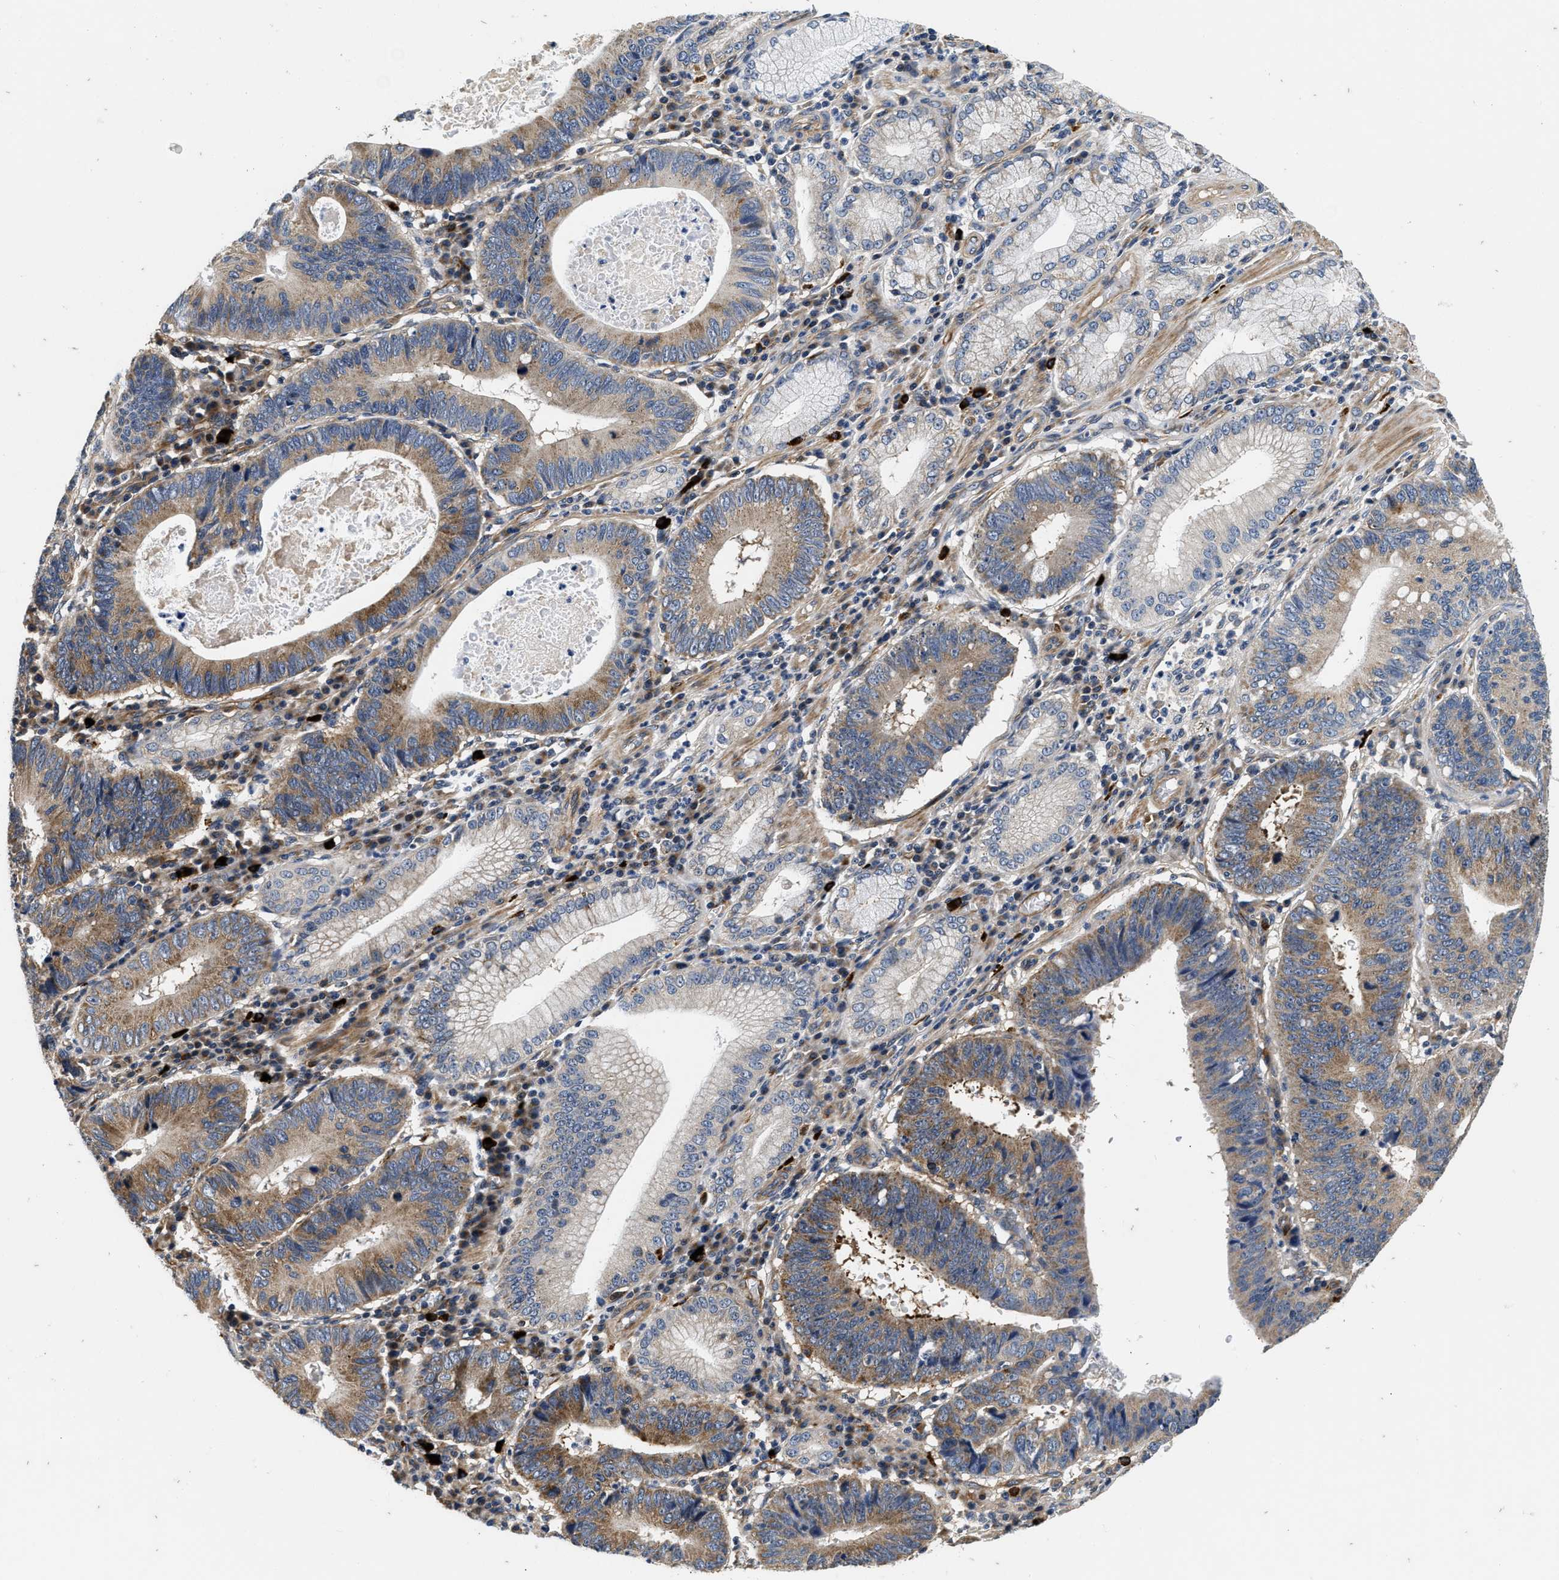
{"staining": {"intensity": "moderate", "quantity": ">75%", "location": "cytoplasmic/membranous"}, "tissue": "stomach cancer", "cell_type": "Tumor cells", "image_type": "cancer", "snomed": [{"axis": "morphology", "description": "Adenocarcinoma, NOS"}, {"axis": "topography", "description": "Stomach"}], "caption": "Tumor cells demonstrate medium levels of moderate cytoplasmic/membranous staining in about >75% of cells in human stomach adenocarcinoma. Nuclei are stained in blue.", "gene": "NME6", "patient": {"sex": "male", "age": 59}}